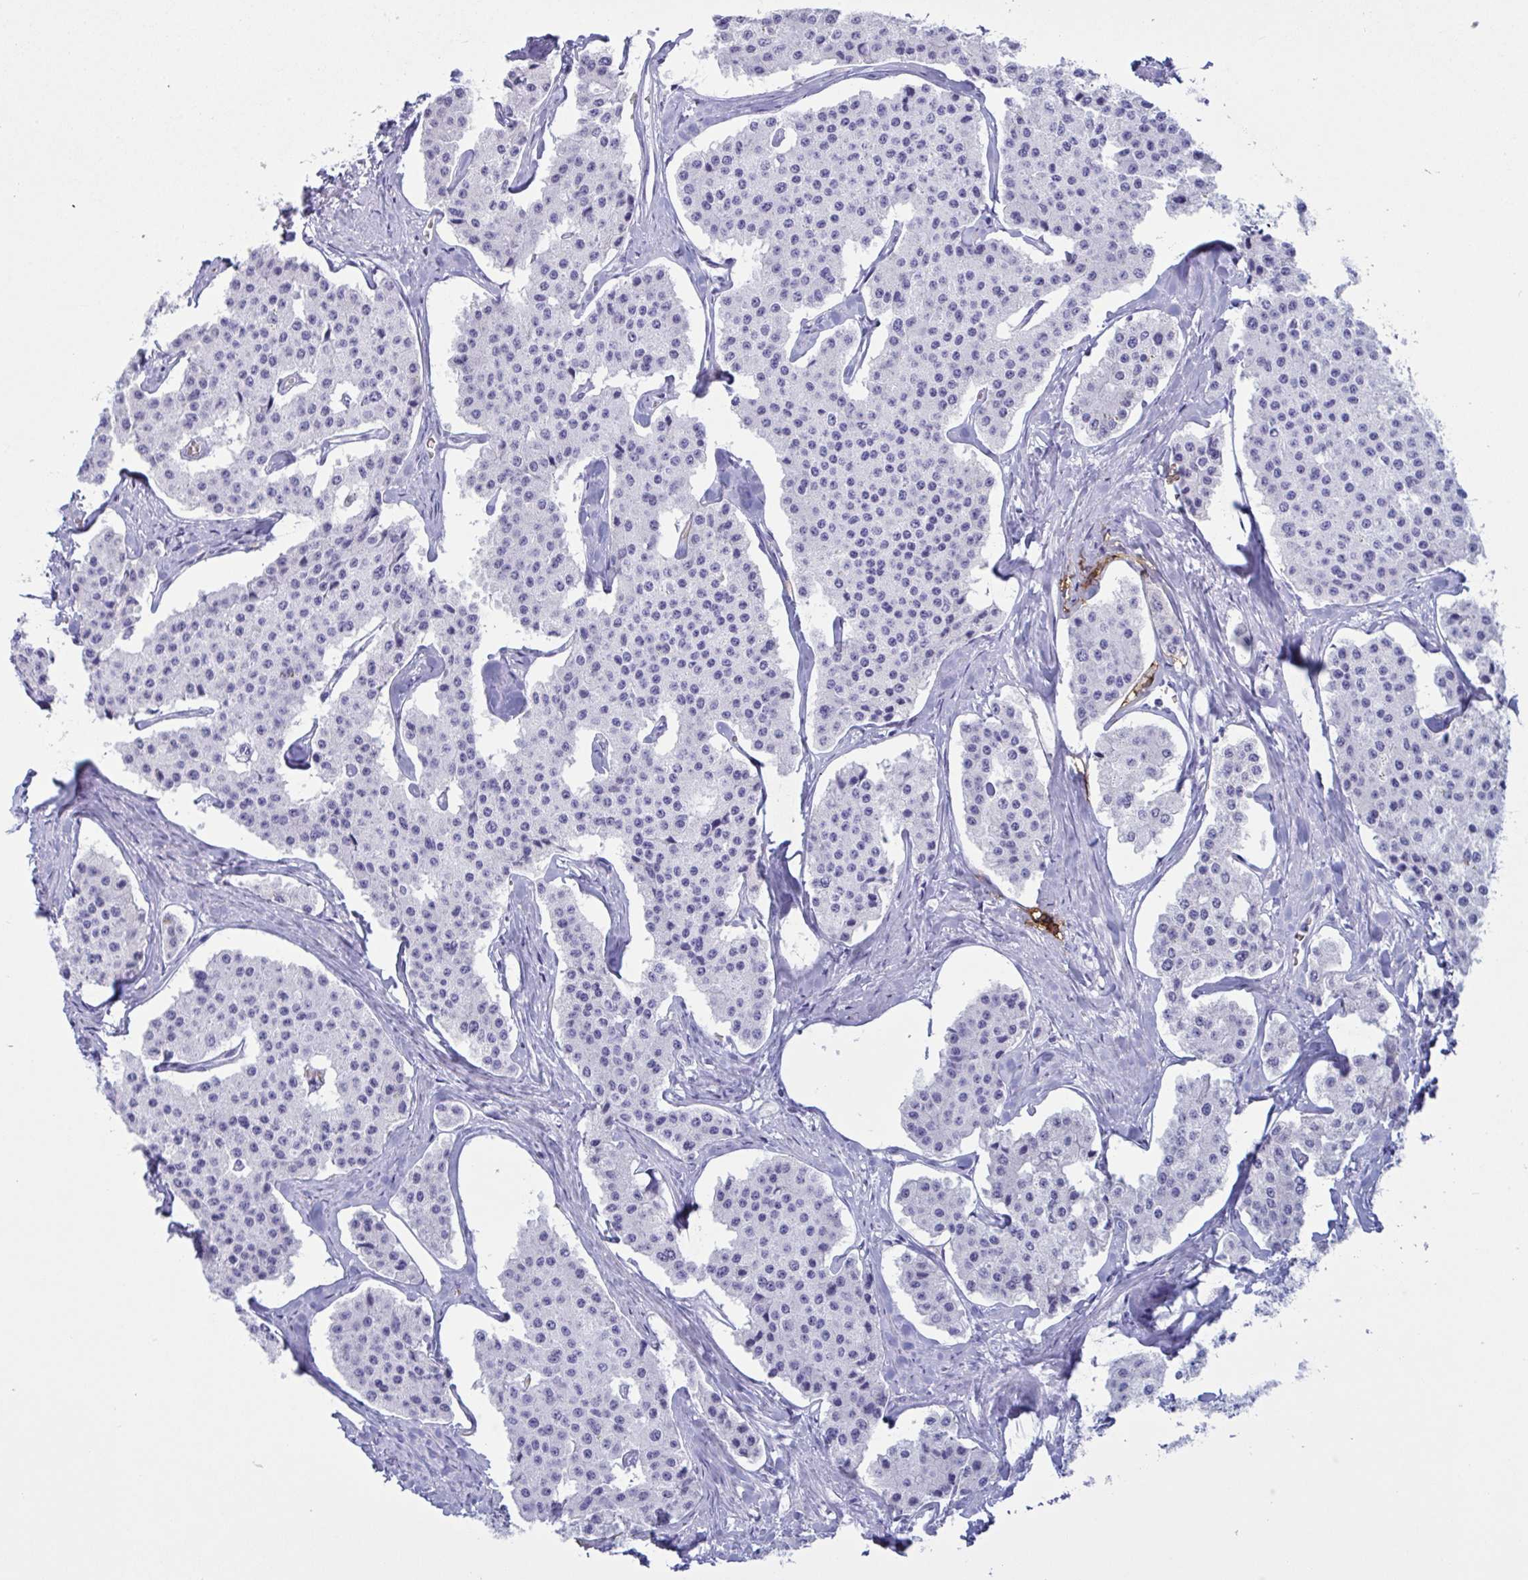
{"staining": {"intensity": "negative", "quantity": "none", "location": "none"}, "tissue": "carcinoid", "cell_type": "Tumor cells", "image_type": "cancer", "snomed": [{"axis": "morphology", "description": "Carcinoid, malignant, NOS"}, {"axis": "topography", "description": "Small intestine"}], "caption": "An immunohistochemistry (IHC) micrograph of carcinoid is shown. There is no staining in tumor cells of carcinoid.", "gene": "SLC2A1", "patient": {"sex": "female", "age": 65}}